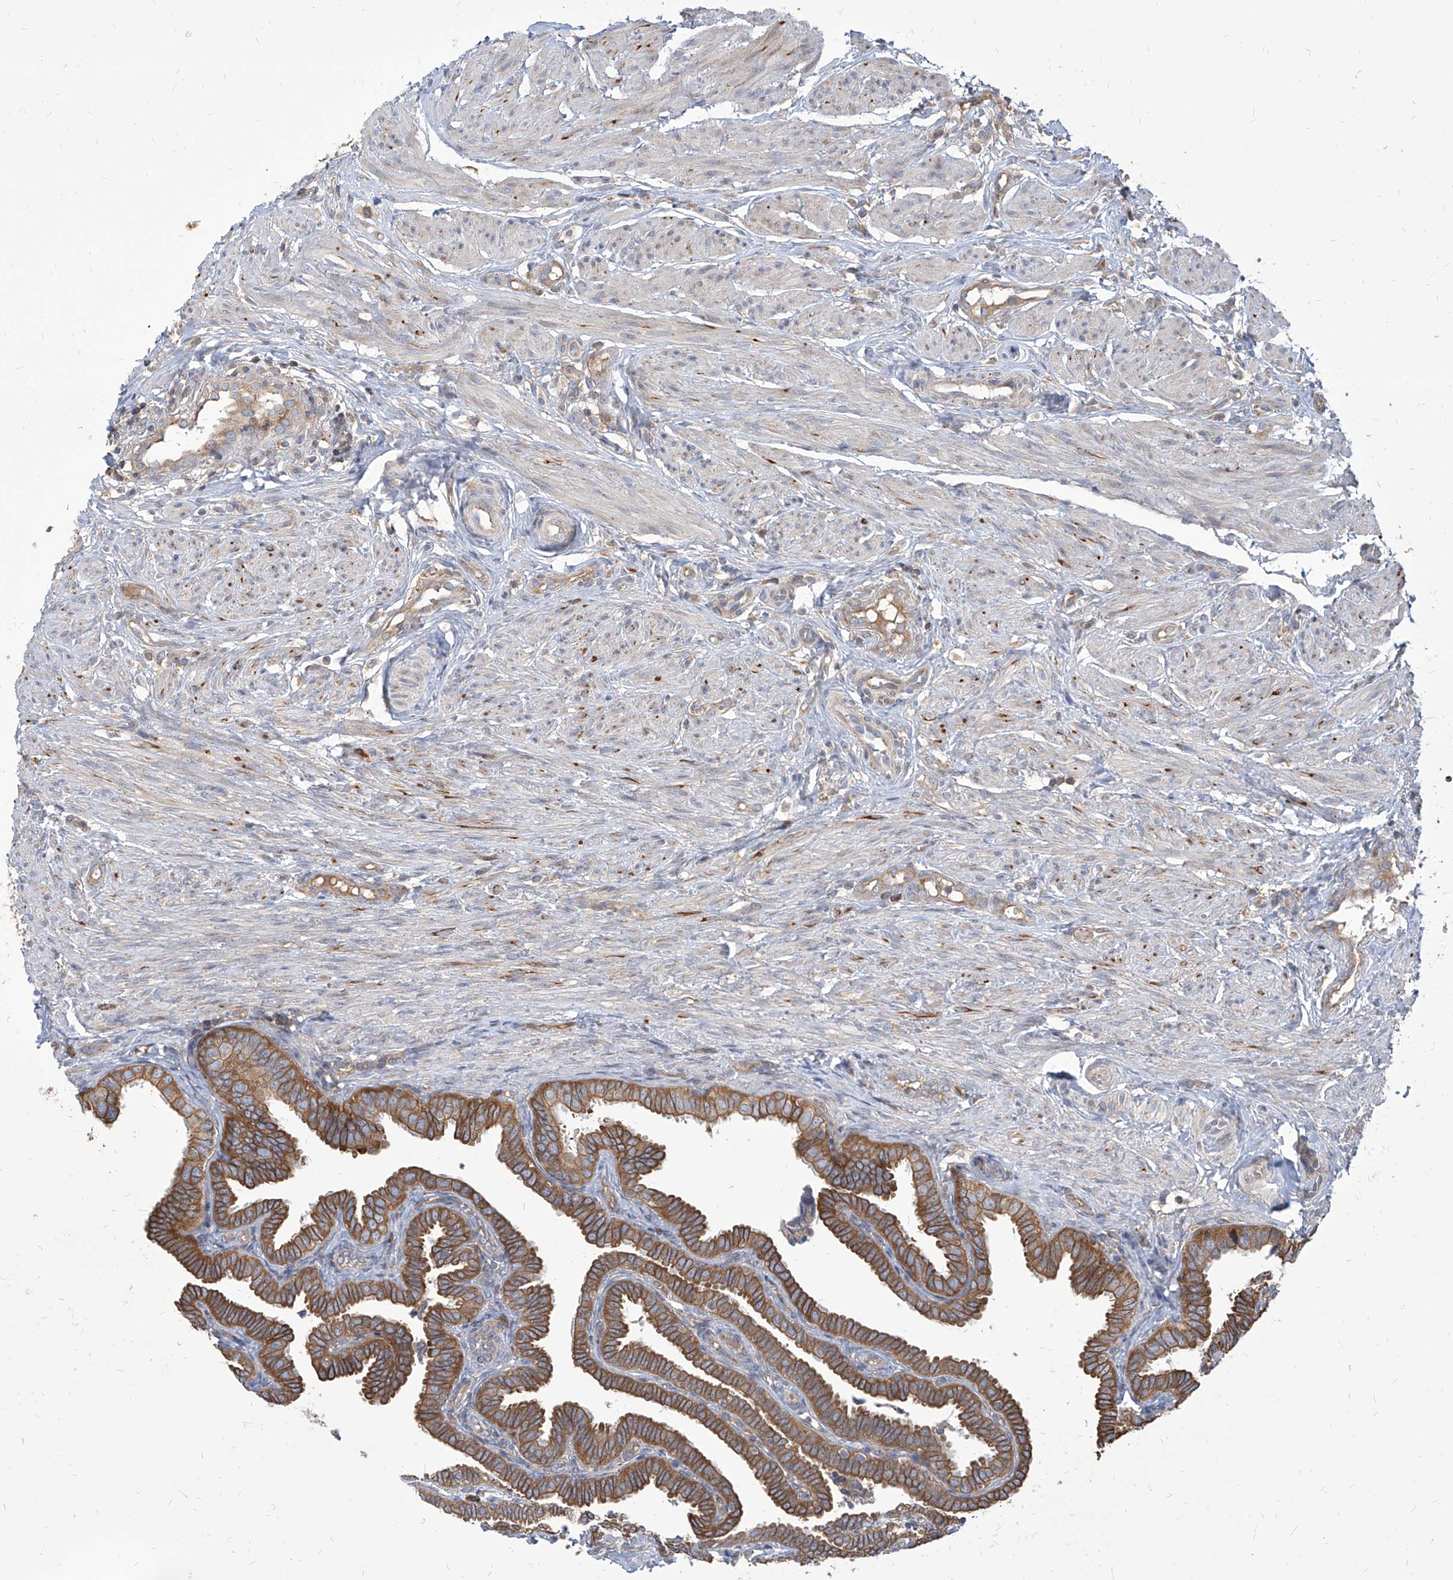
{"staining": {"intensity": "moderate", "quantity": ">75%", "location": "cytoplasmic/membranous"}, "tissue": "fallopian tube", "cell_type": "Glandular cells", "image_type": "normal", "snomed": [{"axis": "morphology", "description": "Normal tissue, NOS"}, {"axis": "topography", "description": "Fallopian tube"}], "caption": "Protein analysis of unremarkable fallopian tube shows moderate cytoplasmic/membranous positivity in about >75% of glandular cells.", "gene": "FAM83B", "patient": {"sex": "female", "age": 39}}